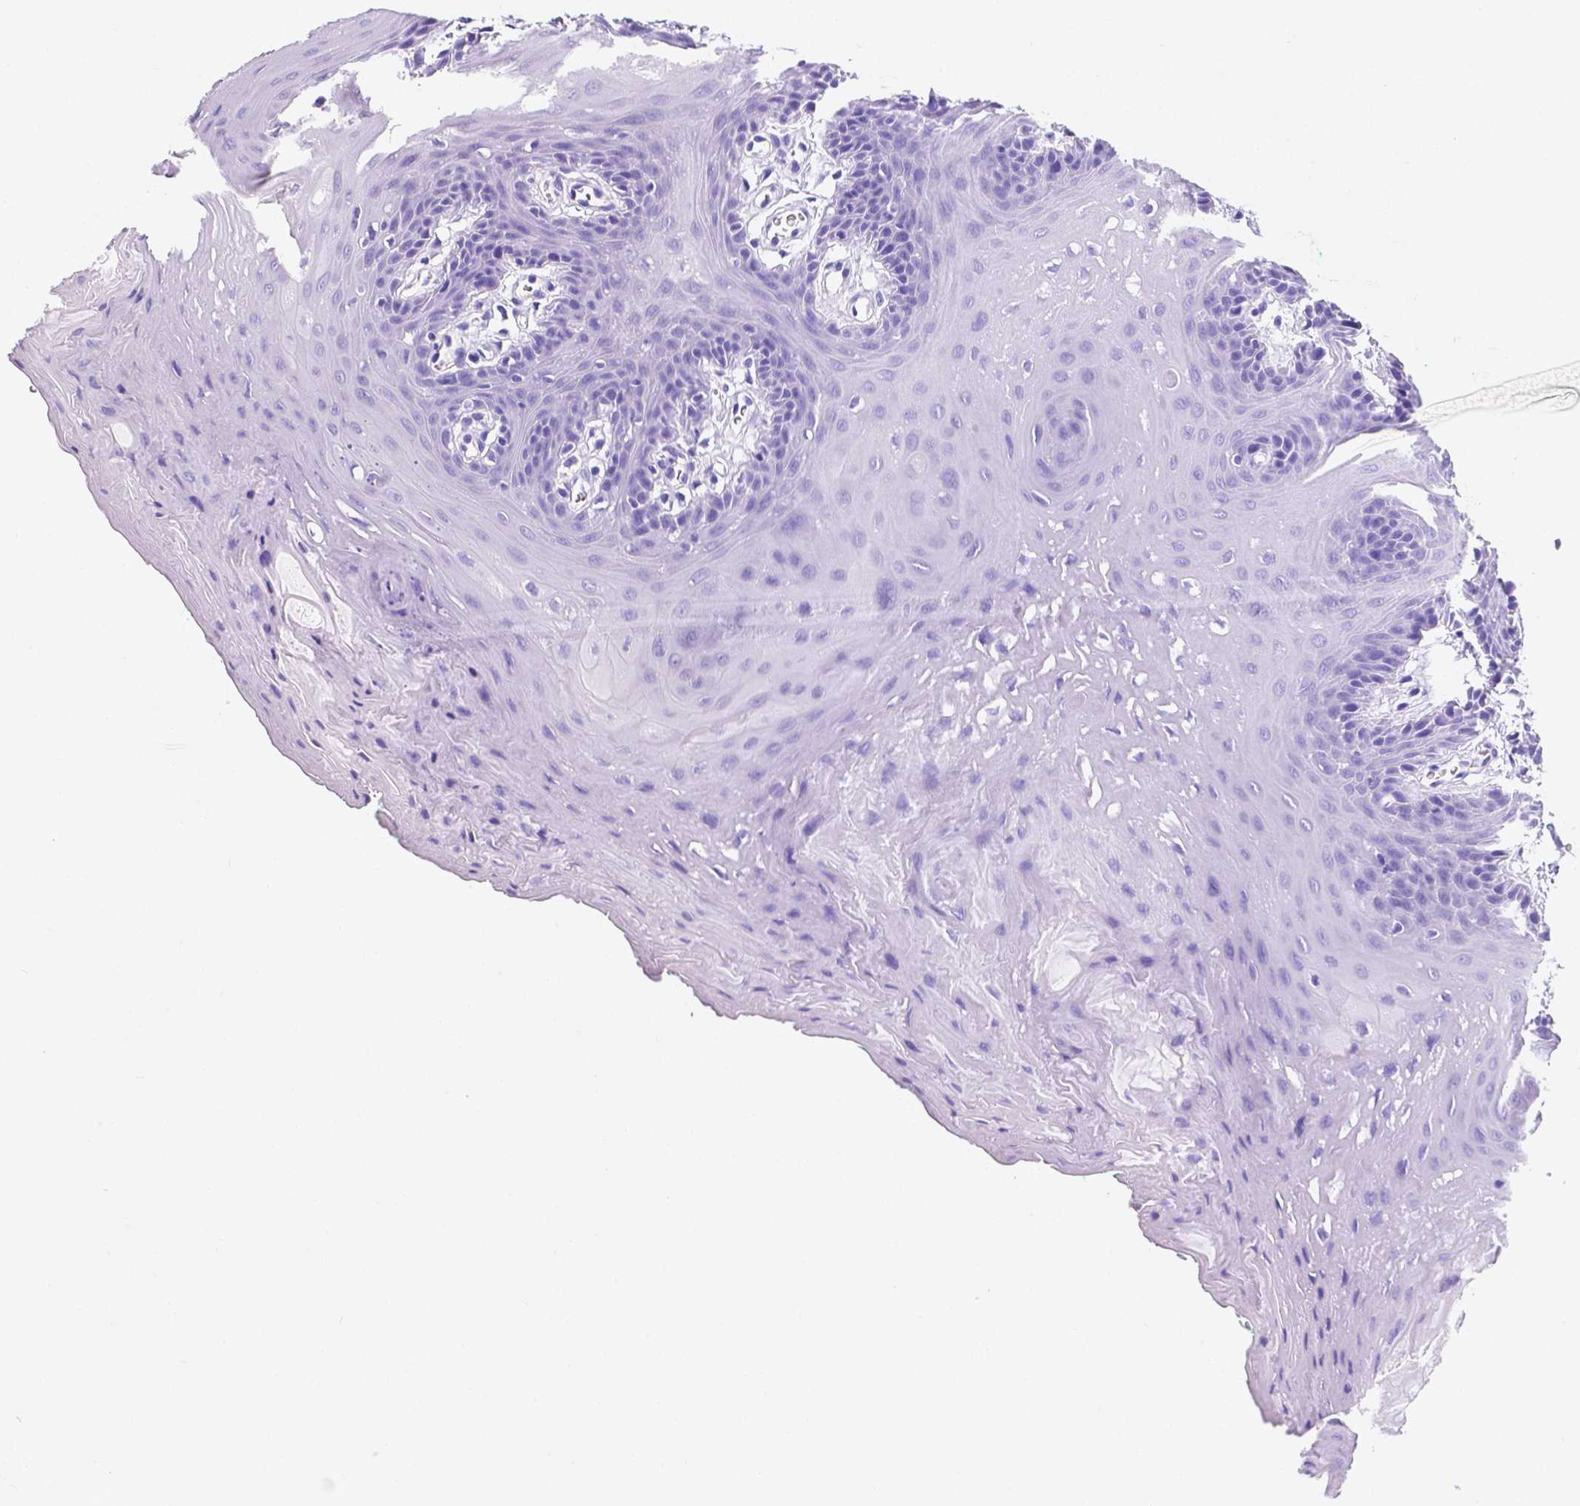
{"staining": {"intensity": "negative", "quantity": "none", "location": "none"}, "tissue": "oral mucosa", "cell_type": "Squamous epithelial cells", "image_type": "normal", "snomed": [{"axis": "morphology", "description": "Normal tissue, NOS"}, {"axis": "morphology", "description": "Squamous cell carcinoma, NOS"}, {"axis": "topography", "description": "Oral tissue"}, {"axis": "topography", "description": "Head-Neck"}], "caption": "The image demonstrates no staining of squamous epithelial cells in unremarkable oral mucosa.", "gene": "SATB2", "patient": {"sex": "female", "age": 50}}